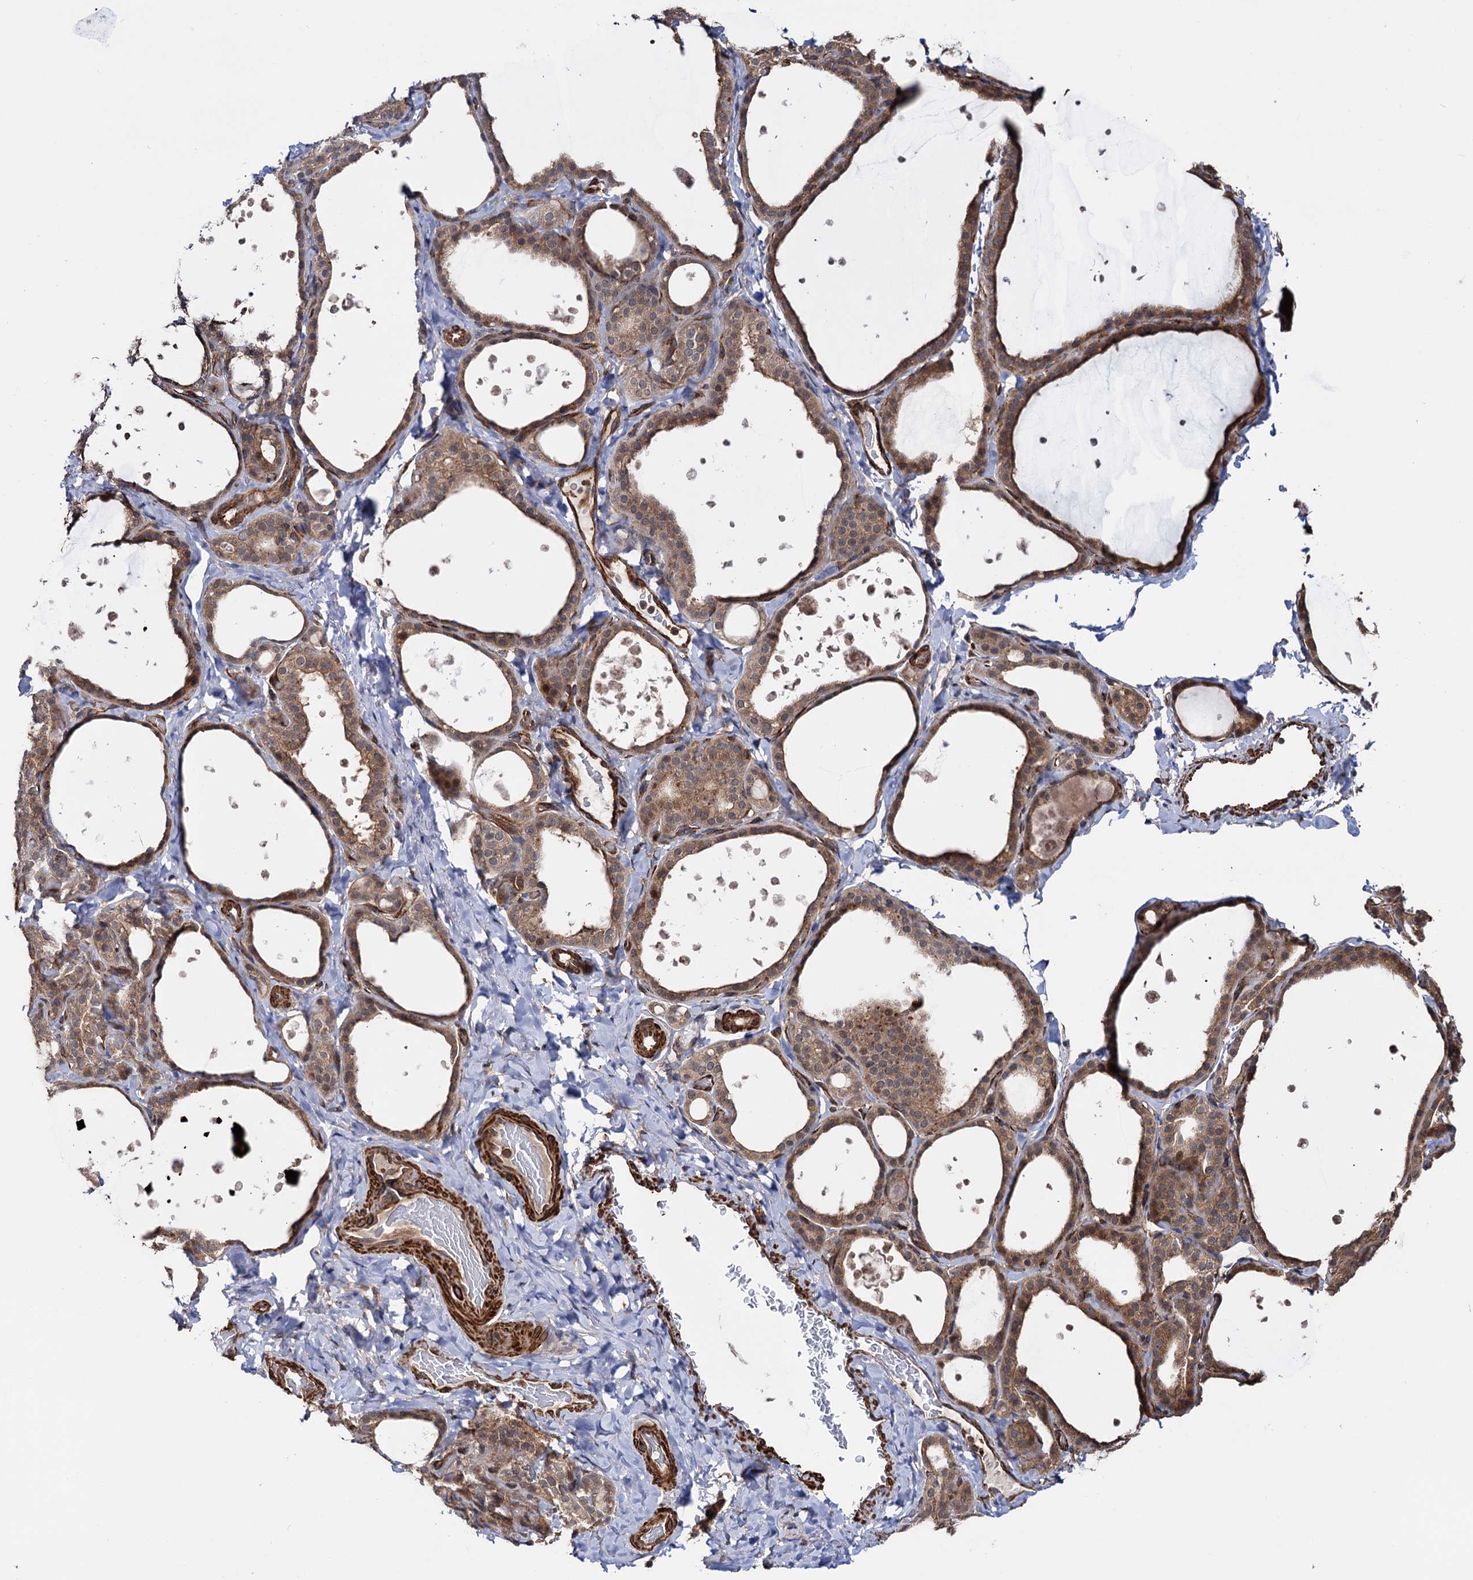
{"staining": {"intensity": "moderate", "quantity": ">75%", "location": "cytoplasmic/membranous"}, "tissue": "thyroid gland", "cell_type": "Glandular cells", "image_type": "normal", "snomed": [{"axis": "morphology", "description": "Normal tissue, NOS"}, {"axis": "topography", "description": "Thyroid gland"}], "caption": "Immunohistochemical staining of unremarkable thyroid gland reveals moderate cytoplasmic/membranous protein staining in approximately >75% of glandular cells.", "gene": "ATP8B4", "patient": {"sex": "female", "age": 44}}